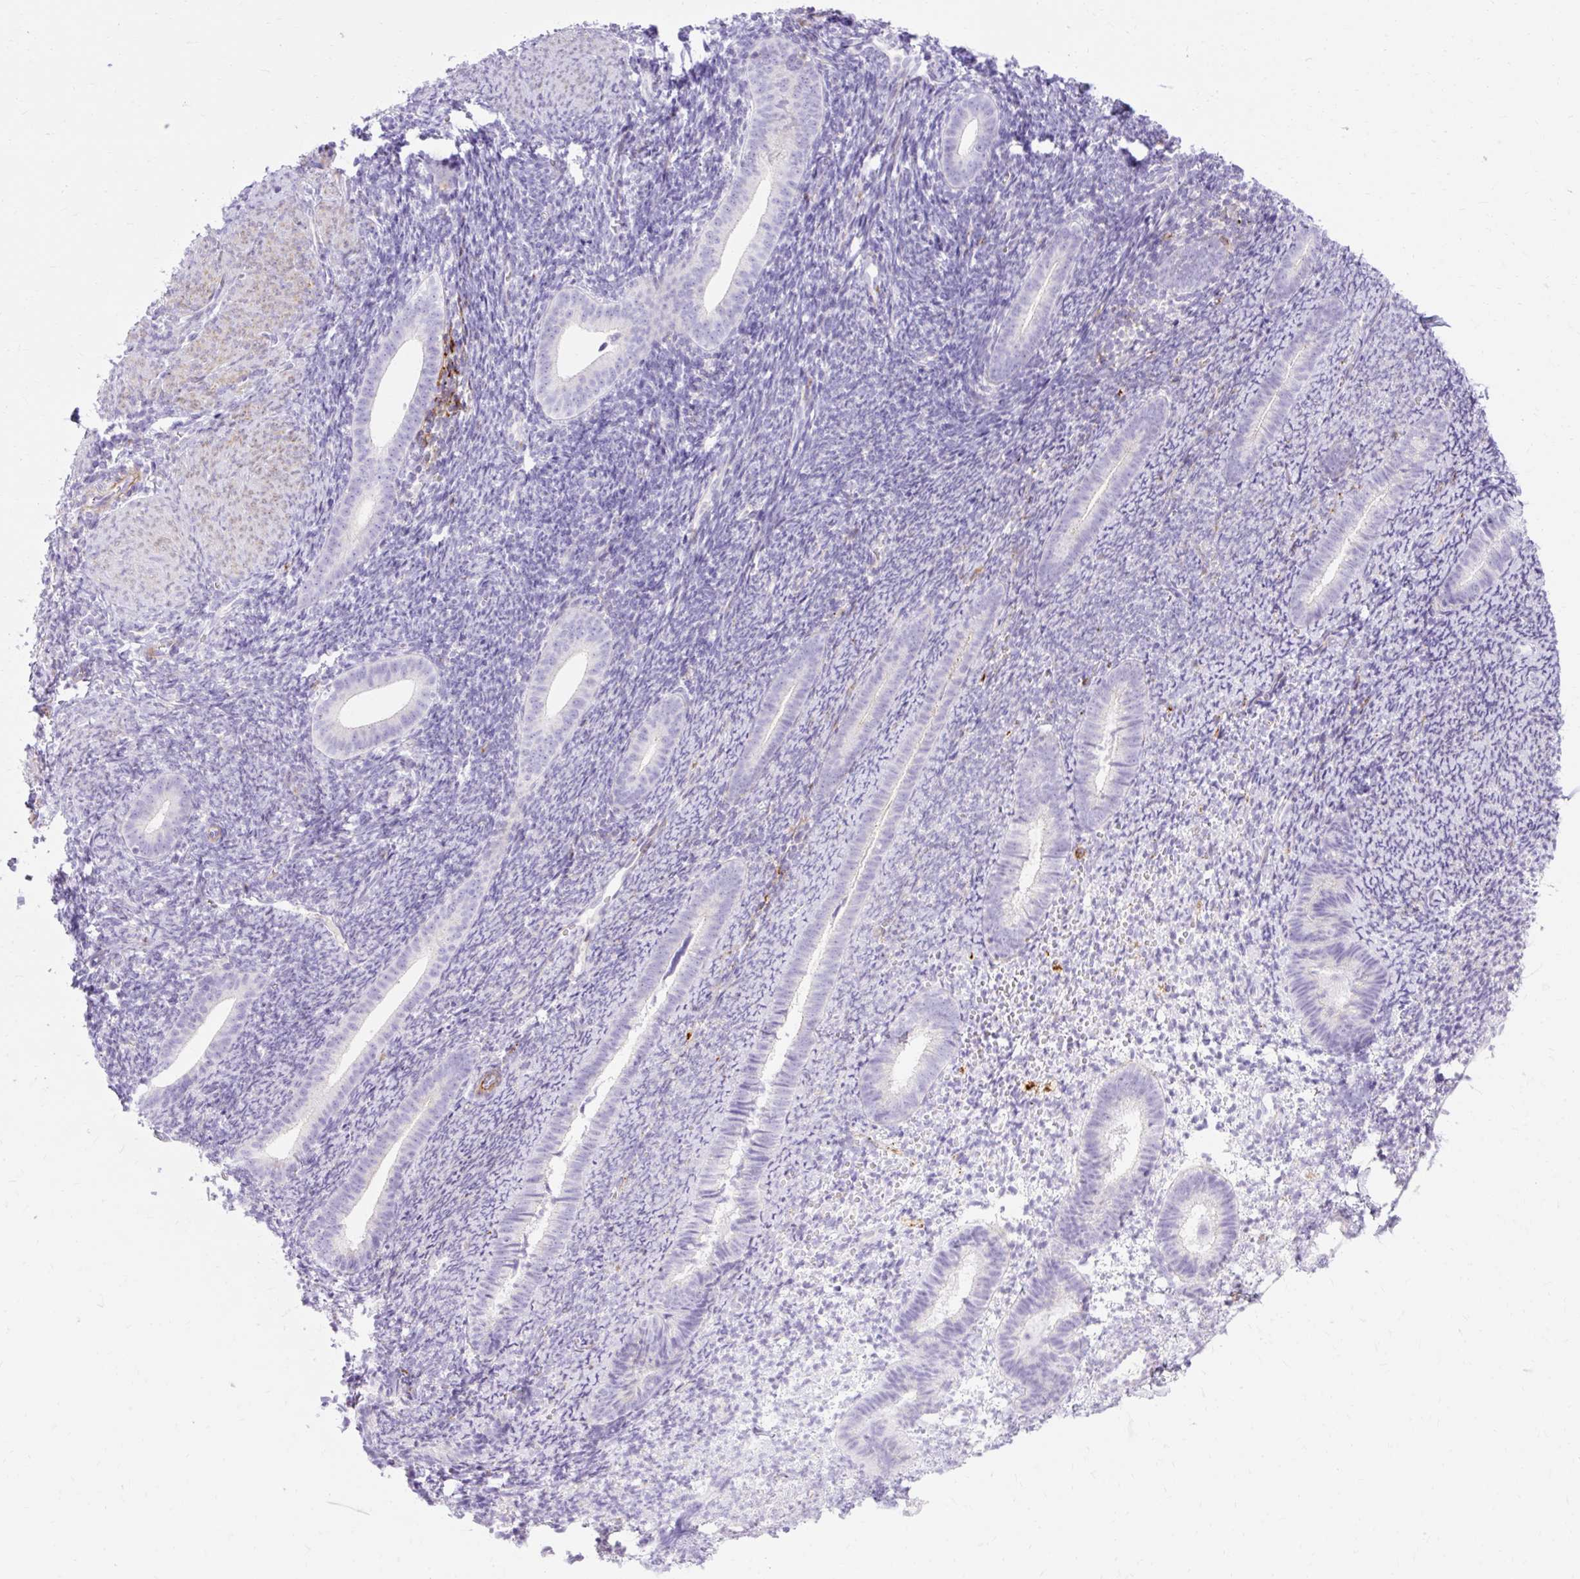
{"staining": {"intensity": "negative", "quantity": "none", "location": "none"}, "tissue": "endometrium", "cell_type": "Cells in endometrial stroma", "image_type": "normal", "snomed": [{"axis": "morphology", "description": "Normal tissue, NOS"}, {"axis": "topography", "description": "Endometrium"}], "caption": "Benign endometrium was stained to show a protein in brown. There is no significant staining in cells in endometrial stroma. (DAB IHC, high magnification).", "gene": "CORO7", "patient": {"sex": "female", "age": 39}}